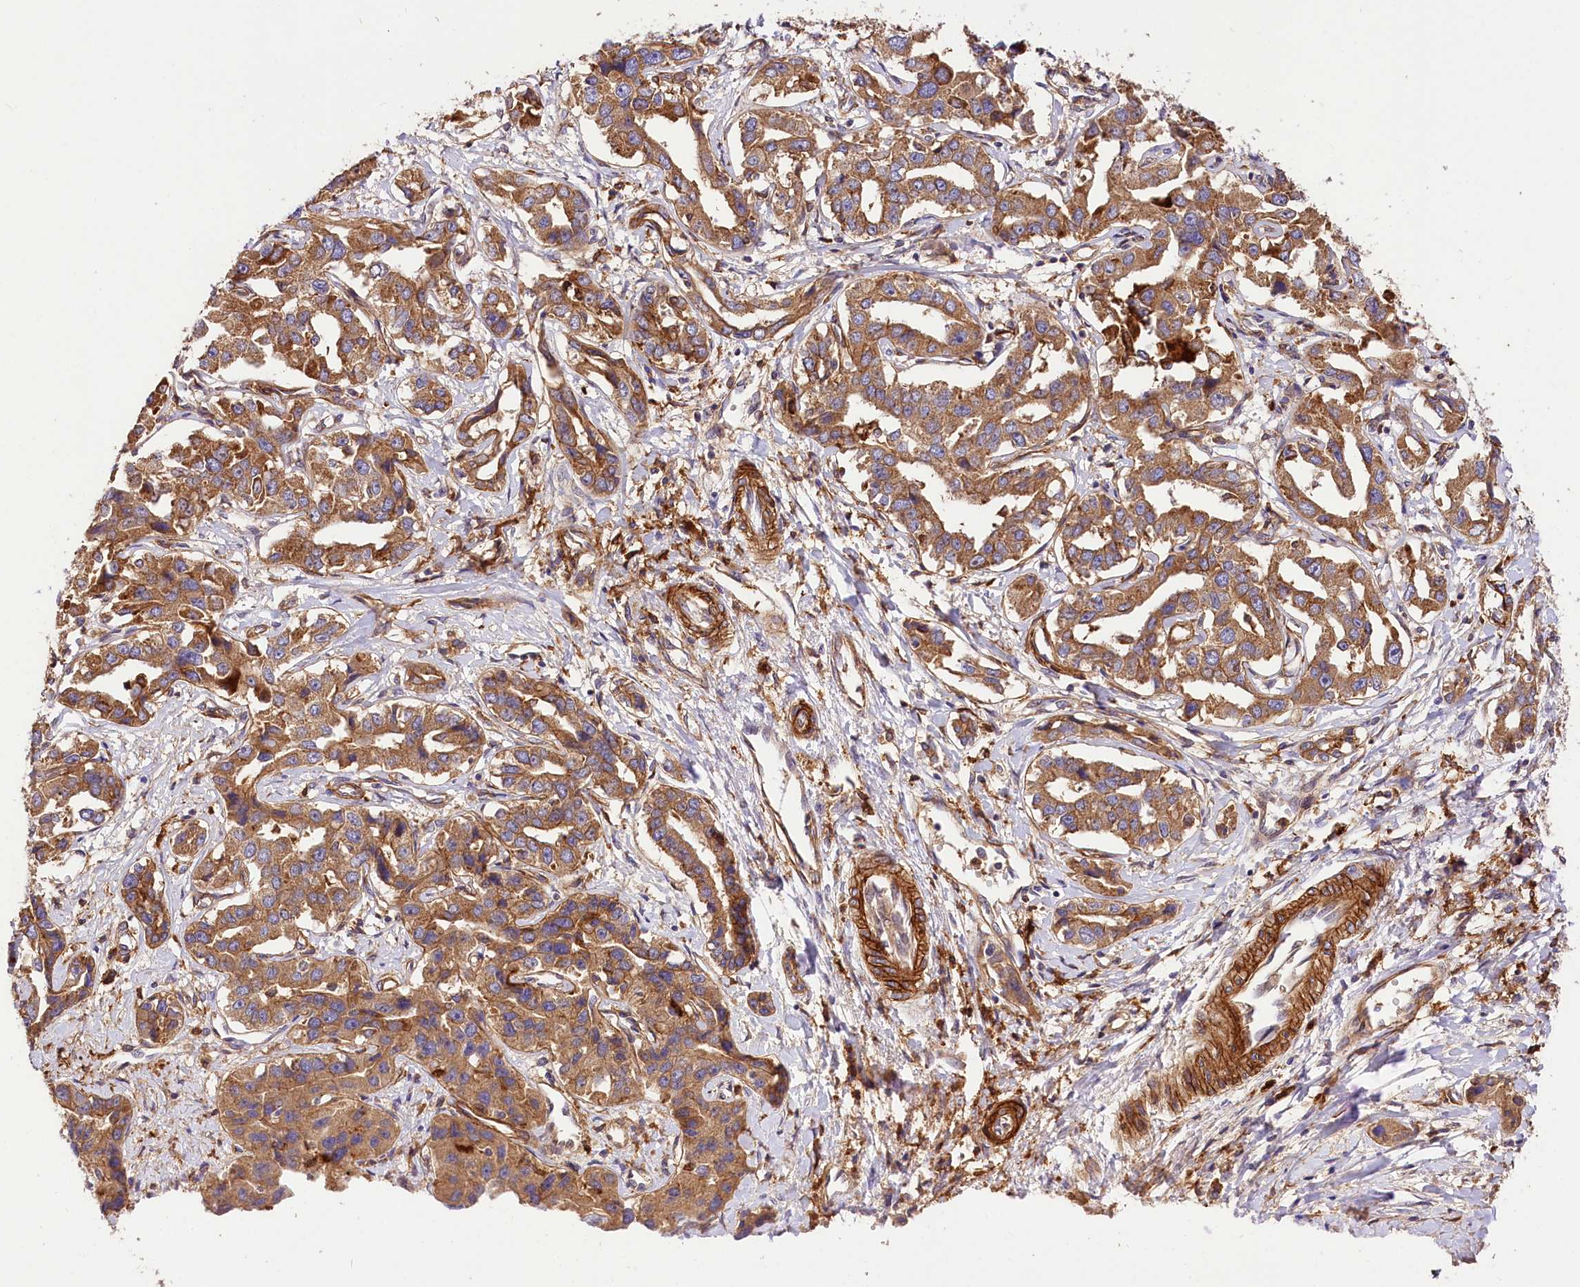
{"staining": {"intensity": "moderate", "quantity": ">75%", "location": "cytoplasmic/membranous"}, "tissue": "liver cancer", "cell_type": "Tumor cells", "image_type": "cancer", "snomed": [{"axis": "morphology", "description": "Cholangiocarcinoma"}, {"axis": "topography", "description": "Liver"}], "caption": "An IHC histopathology image of neoplastic tissue is shown. Protein staining in brown shows moderate cytoplasmic/membranous positivity in cholangiocarcinoma (liver) within tumor cells.", "gene": "CSAD", "patient": {"sex": "male", "age": 59}}